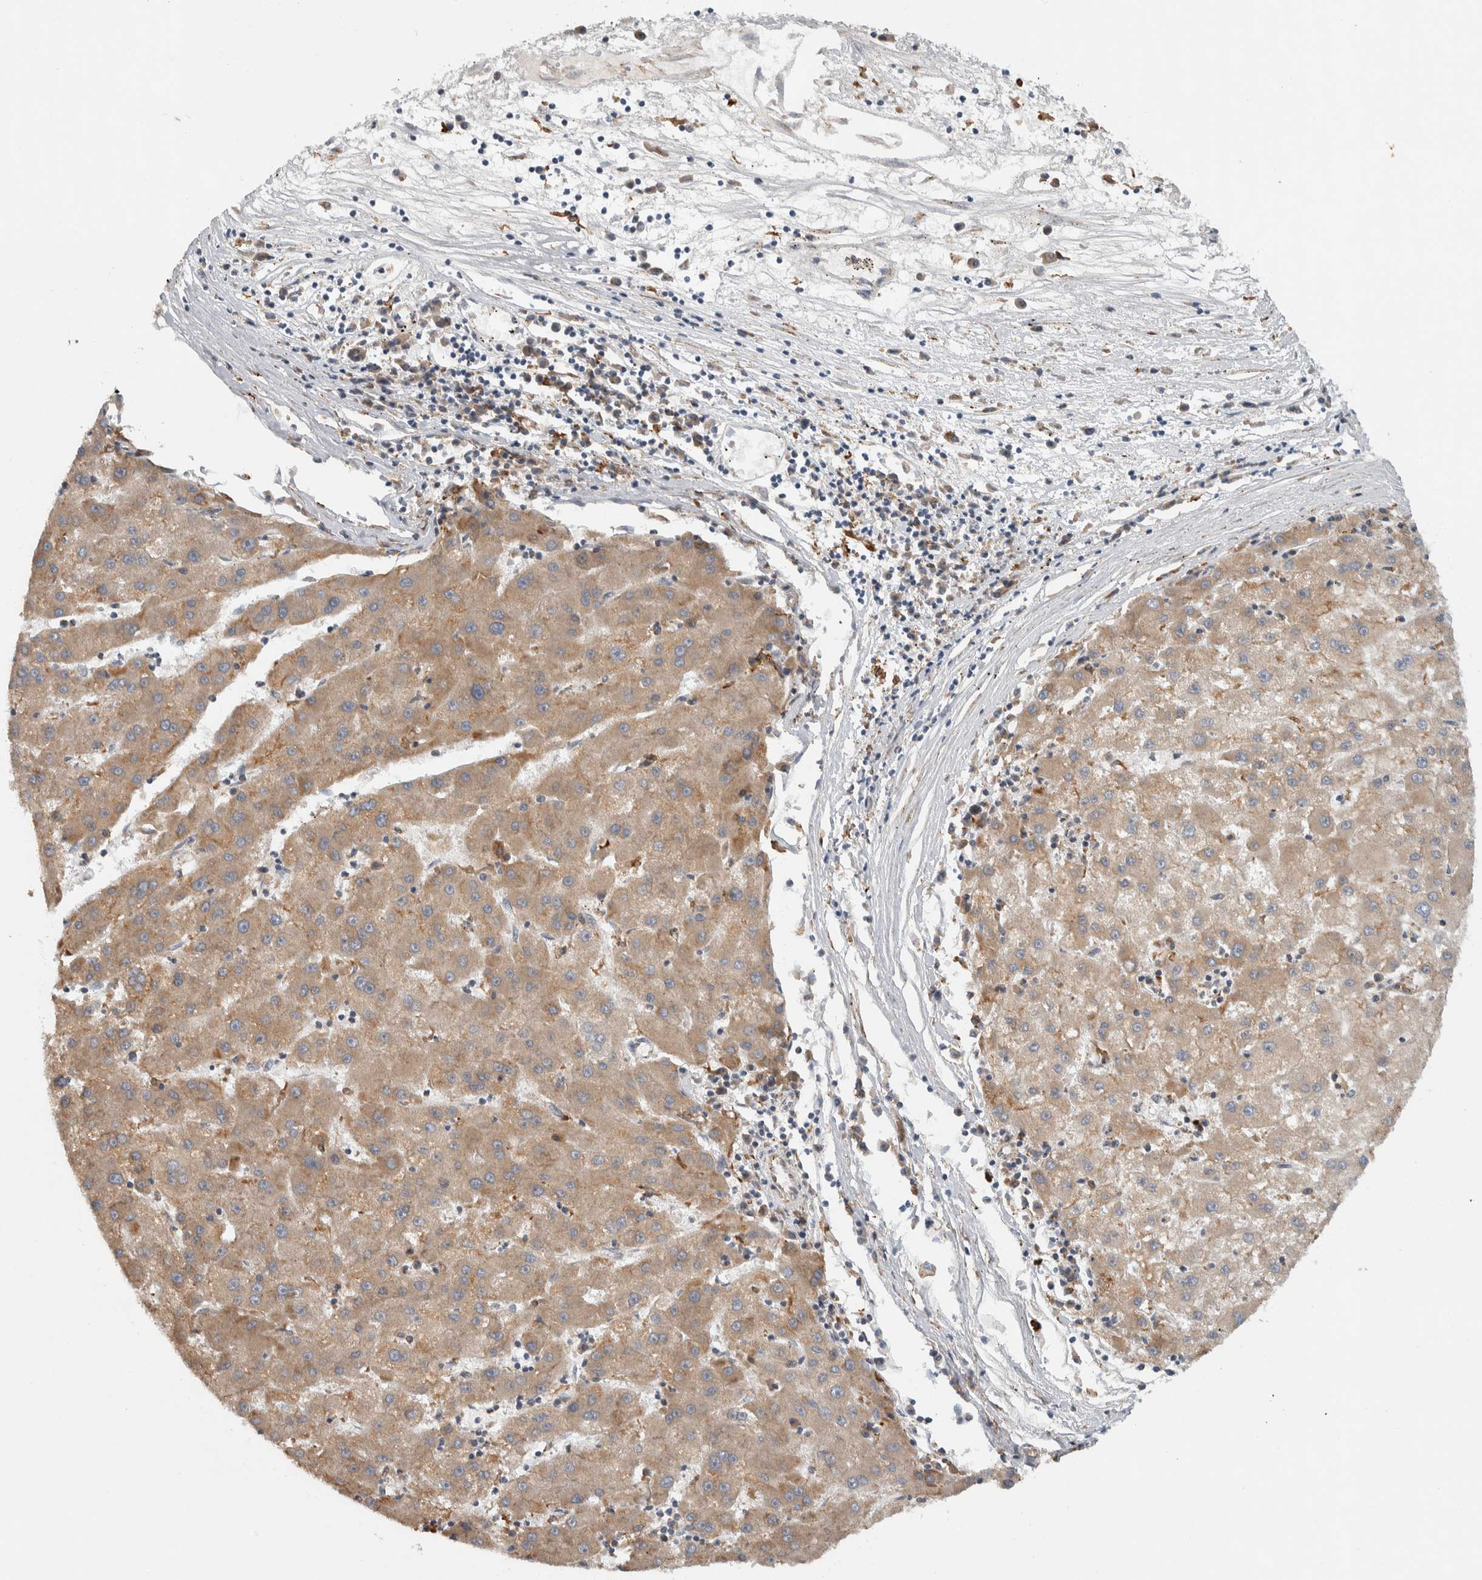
{"staining": {"intensity": "moderate", "quantity": ">75%", "location": "cytoplasmic/membranous"}, "tissue": "liver cancer", "cell_type": "Tumor cells", "image_type": "cancer", "snomed": [{"axis": "morphology", "description": "Carcinoma, Hepatocellular, NOS"}, {"axis": "topography", "description": "Liver"}], "caption": "Immunohistochemistry (DAB (3,3'-diaminobenzidine)) staining of human hepatocellular carcinoma (liver) demonstrates moderate cytoplasmic/membranous protein positivity in about >75% of tumor cells. (DAB (3,3'-diaminobenzidine) IHC, brown staining for protein, blue staining for nuclei).", "gene": "ADPRM", "patient": {"sex": "male", "age": 72}}